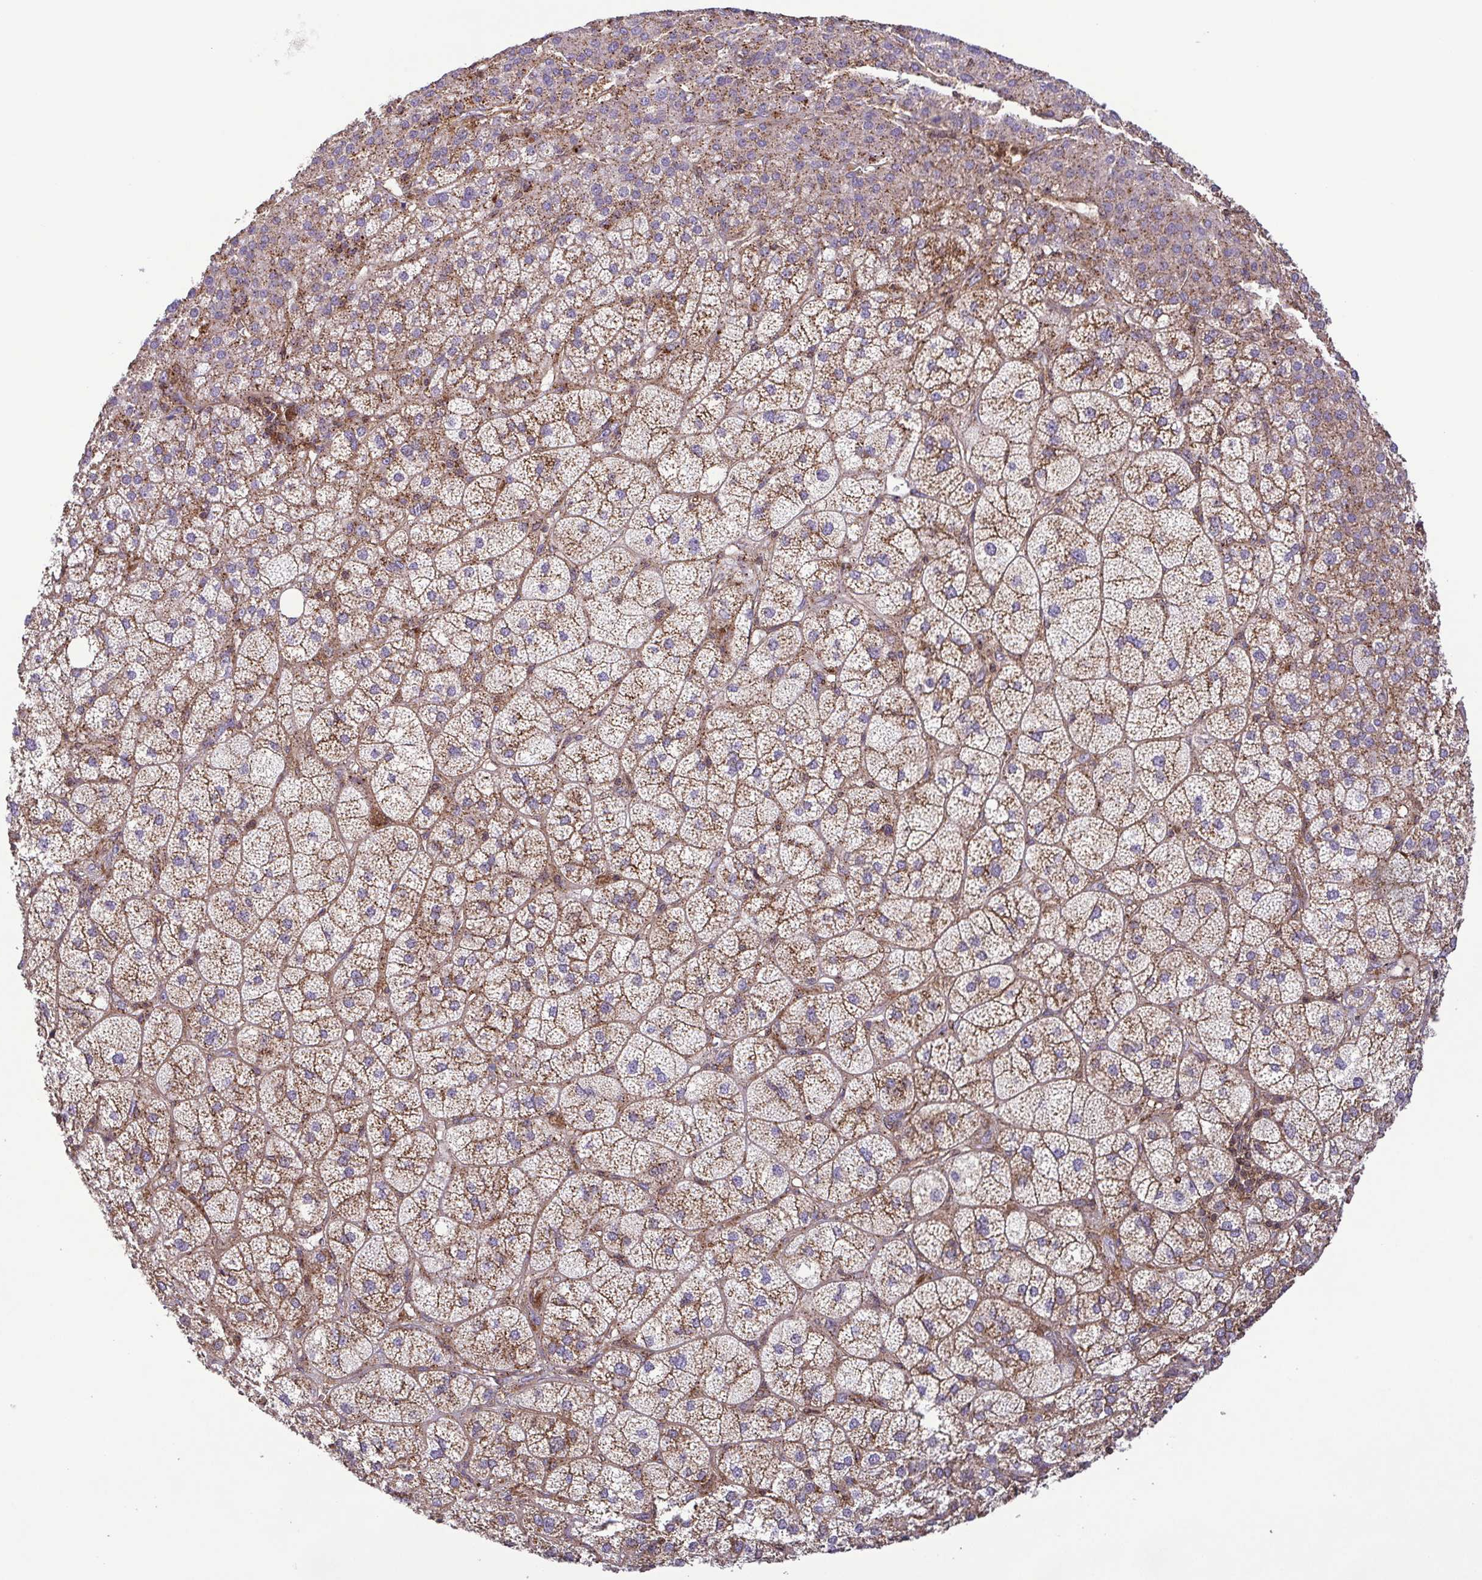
{"staining": {"intensity": "moderate", "quantity": ">75%", "location": "cytoplasmic/membranous"}, "tissue": "adrenal gland", "cell_type": "Glandular cells", "image_type": "normal", "snomed": [{"axis": "morphology", "description": "Normal tissue, NOS"}, {"axis": "topography", "description": "Adrenal gland"}], "caption": "A brown stain labels moderate cytoplasmic/membranous expression of a protein in glandular cells of unremarkable adrenal gland.", "gene": "CHMP1B", "patient": {"sex": "female", "age": 60}}